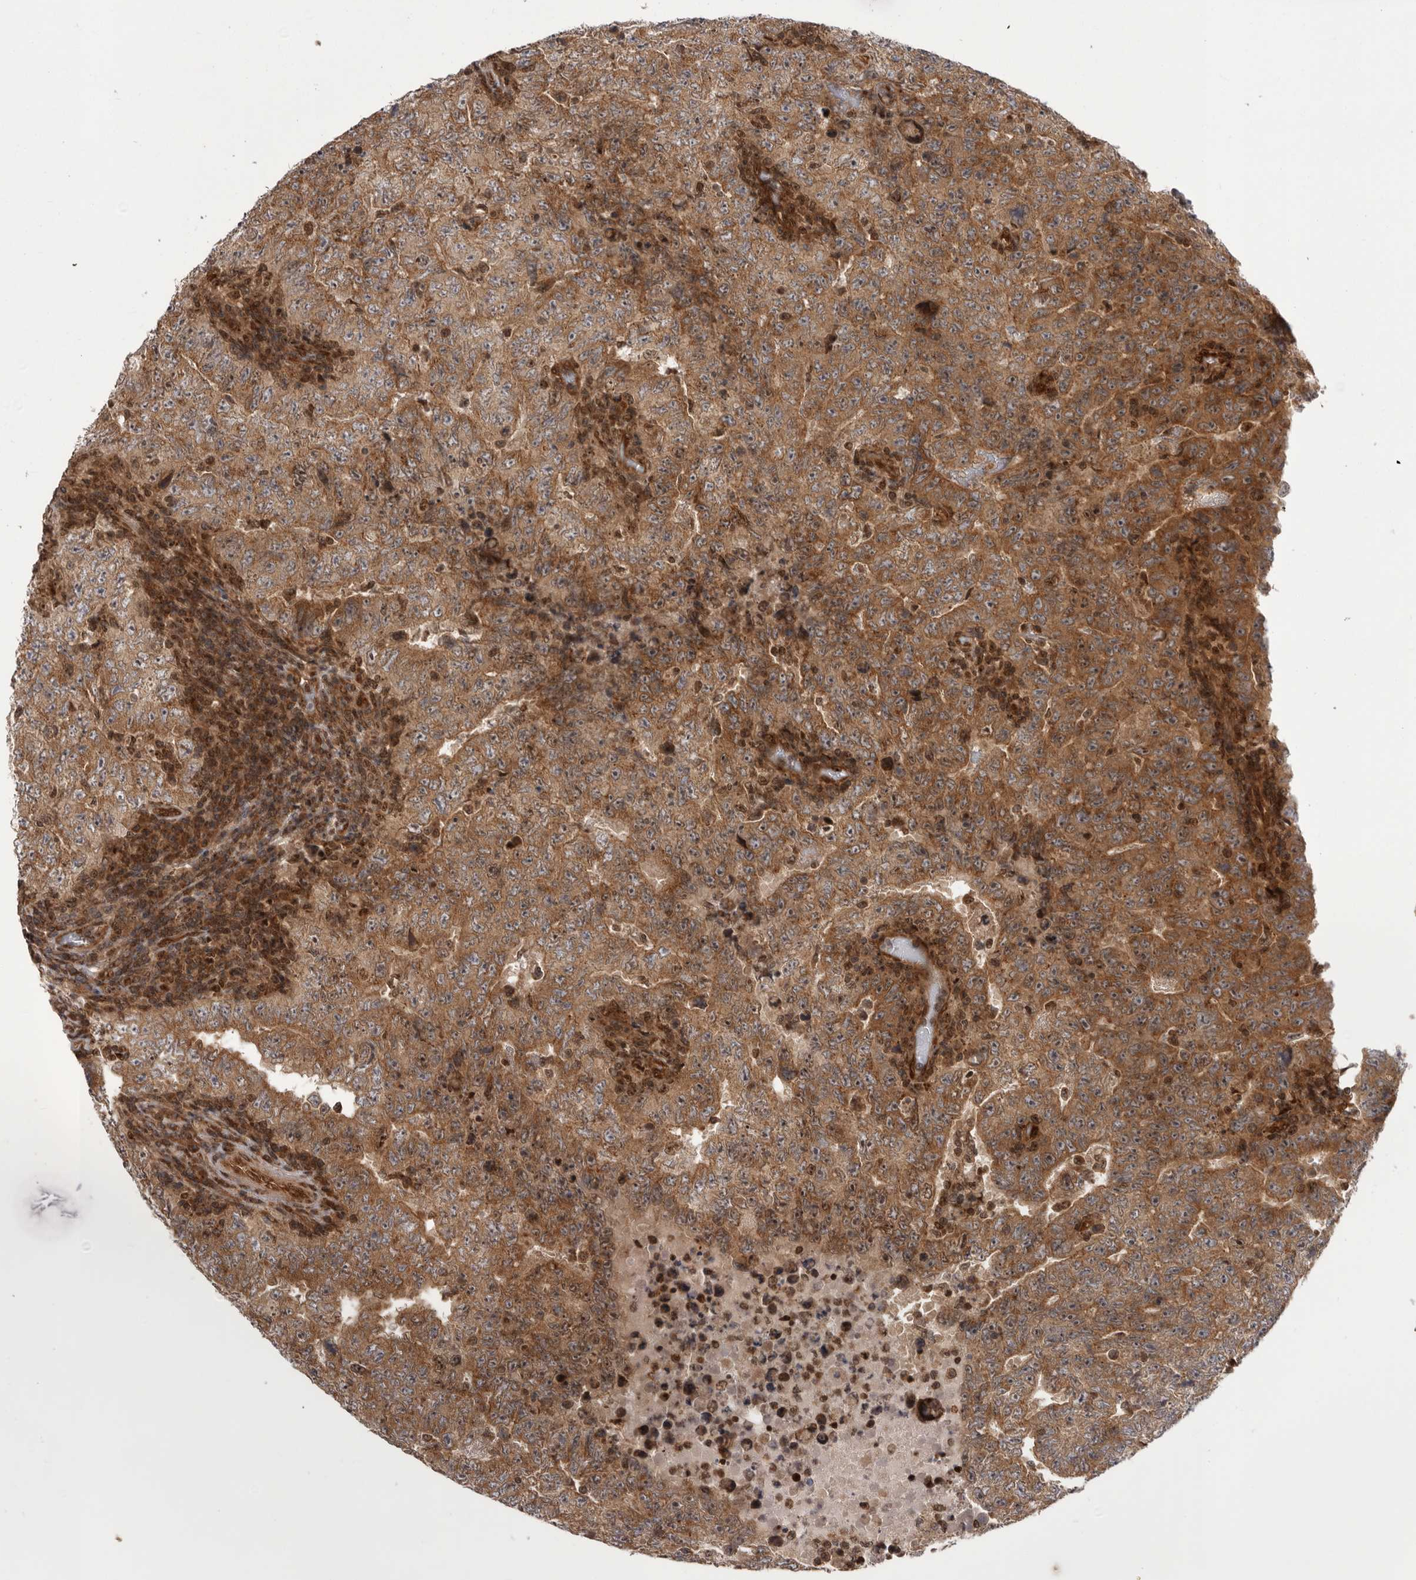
{"staining": {"intensity": "moderate", "quantity": ">75%", "location": "cytoplasmic/membranous,nuclear"}, "tissue": "testis cancer", "cell_type": "Tumor cells", "image_type": "cancer", "snomed": [{"axis": "morphology", "description": "Carcinoma, Embryonal, NOS"}, {"axis": "topography", "description": "Testis"}], "caption": "A histopathology image of testis embryonal carcinoma stained for a protein displays moderate cytoplasmic/membranous and nuclear brown staining in tumor cells.", "gene": "DHDDS", "patient": {"sex": "male", "age": 26}}